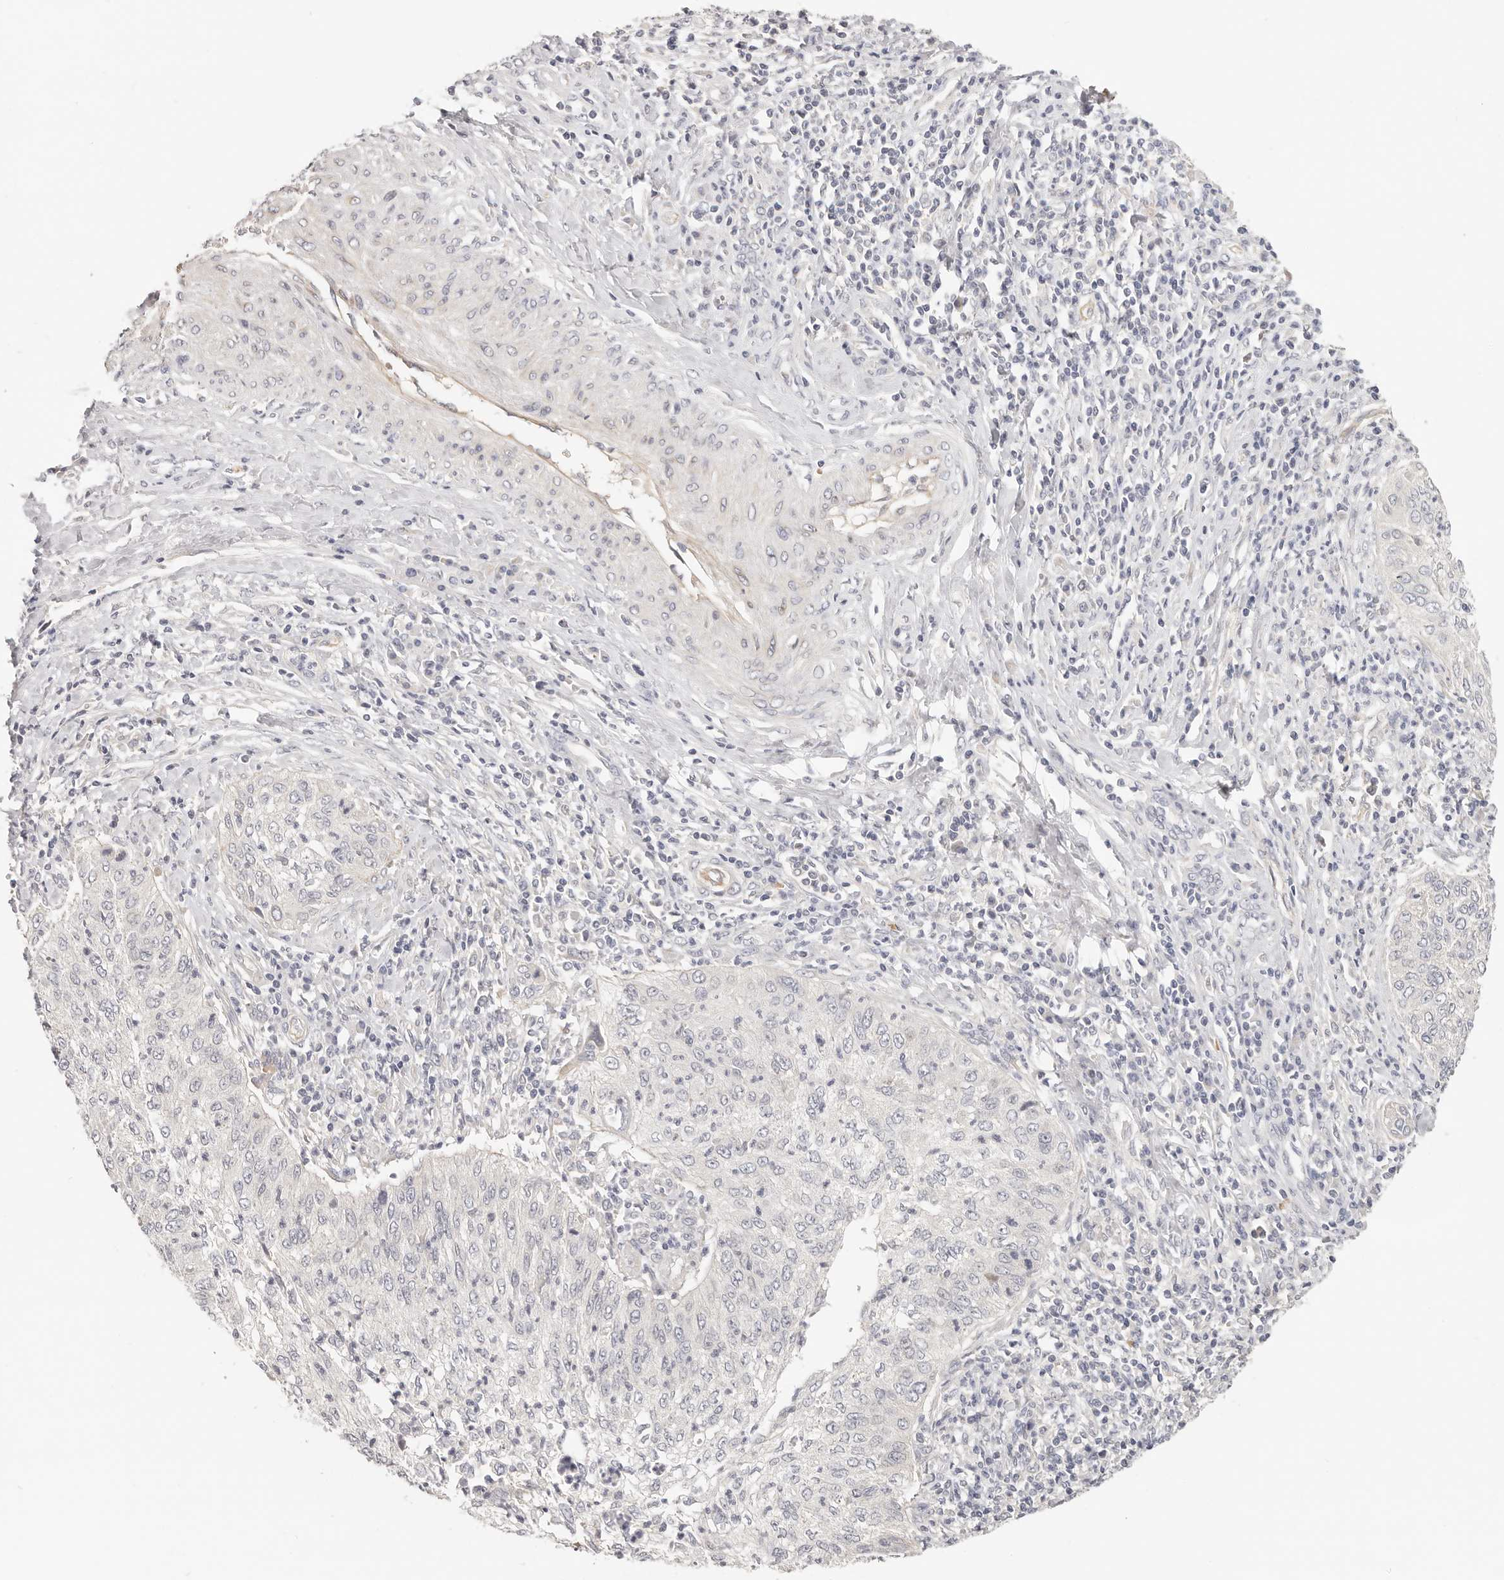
{"staining": {"intensity": "negative", "quantity": "none", "location": "none"}, "tissue": "cervical cancer", "cell_type": "Tumor cells", "image_type": "cancer", "snomed": [{"axis": "morphology", "description": "Squamous cell carcinoma, NOS"}, {"axis": "topography", "description": "Cervix"}], "caption": "High magnification brightfield microscopy of cervical cancer stained with DAB (brown) and counterstained with hematoxylin (blue): tumor cells show no significant staining. (Immunohistochemistry, brightfield microscopy, high magnification).", "gene": "DTNBP1", "patient": {"sex": "female", "age": 30}}